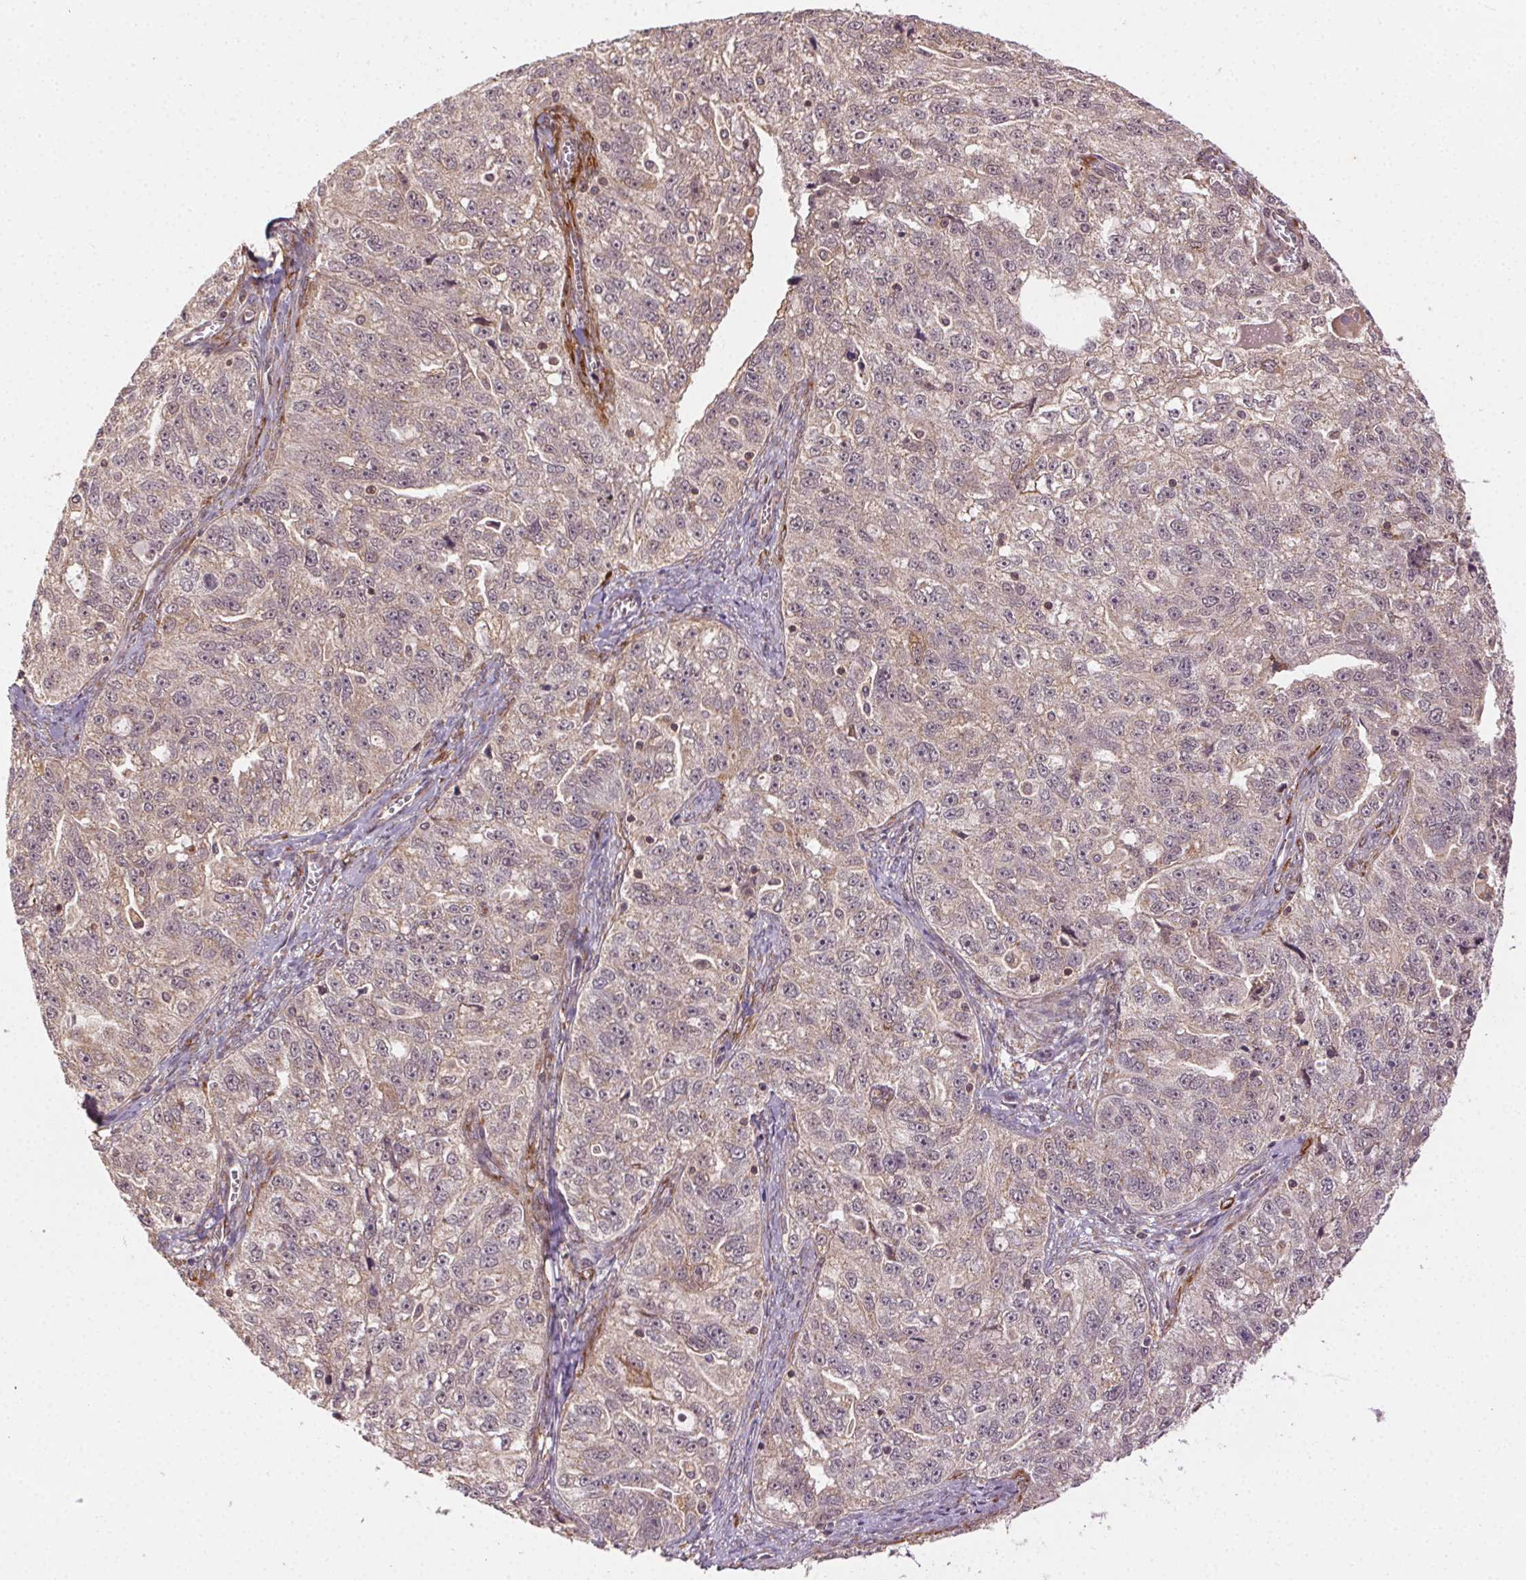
{"staining": {"intensity": "weak", "quantity": "25%-75%", "location": "cytoplasmic/membranous"}, "tissue": "ovarian cancer", "cell_type": "Tumor cells", "image_type": "cancer", "snomed": [{"axis": "morphology", "description": "Cystadenocarcinoma, serous, NOS"}, {"axis": "topography", "description": "Ovary"}], "caption": "The immunohistochemical stain labels weak cytoplasmic/membranous staining in tumor cells of serous cystadenocarcinoma (ovarian) tissue. (Stains: DAB (3,3'-diaminobenzidine) in brown, nuclei in blue, Microscopy: brightfield microscopy at high magnification).", "gene": "KLHL15", "patient": {"sex": "female", "age": 51}}